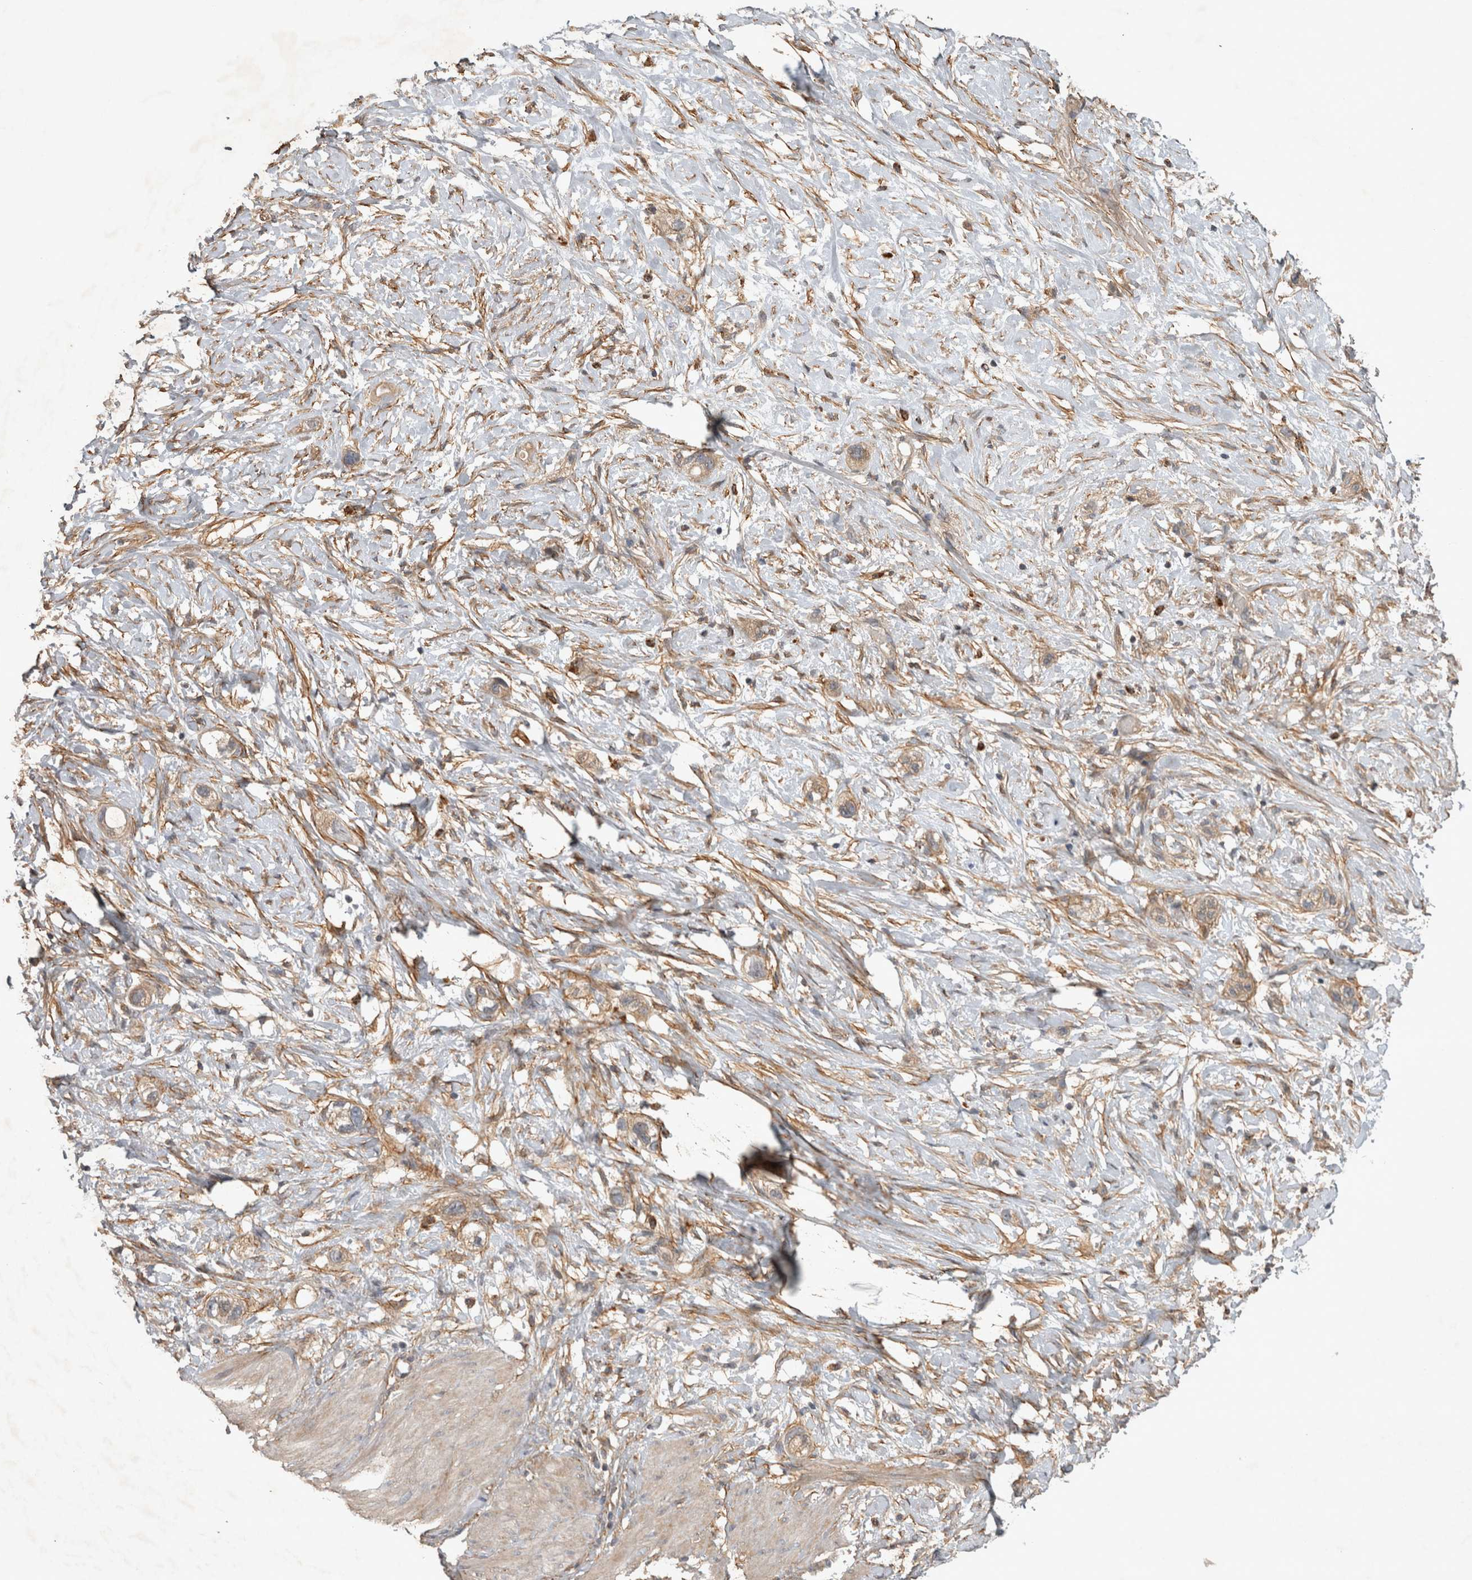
{"staining": {"intensity": "weak", "quantity": "25%-75%", "location": "cytoplasmic/membranous"}, "tissue": "stomach cancer", "cell_type": "Tumor cells", "image_type": "cancer", "snomed": [{"axis": "morphology", "description": "Adenocarcinoma, NOS"}, {"axis": "topography", "description": "Stomach"}, {"axis": "topography", "description": "Stomach, lower"}], "caption": "Immunohistochemical staining of human stomach adenocarcinoma demonstrates weak cytoplasmic/membranous protein positivity in approximately 25%-75% of tumor cells.", "gene": "TRMT61B", "patient": {"sex": "female", "age": 48}}